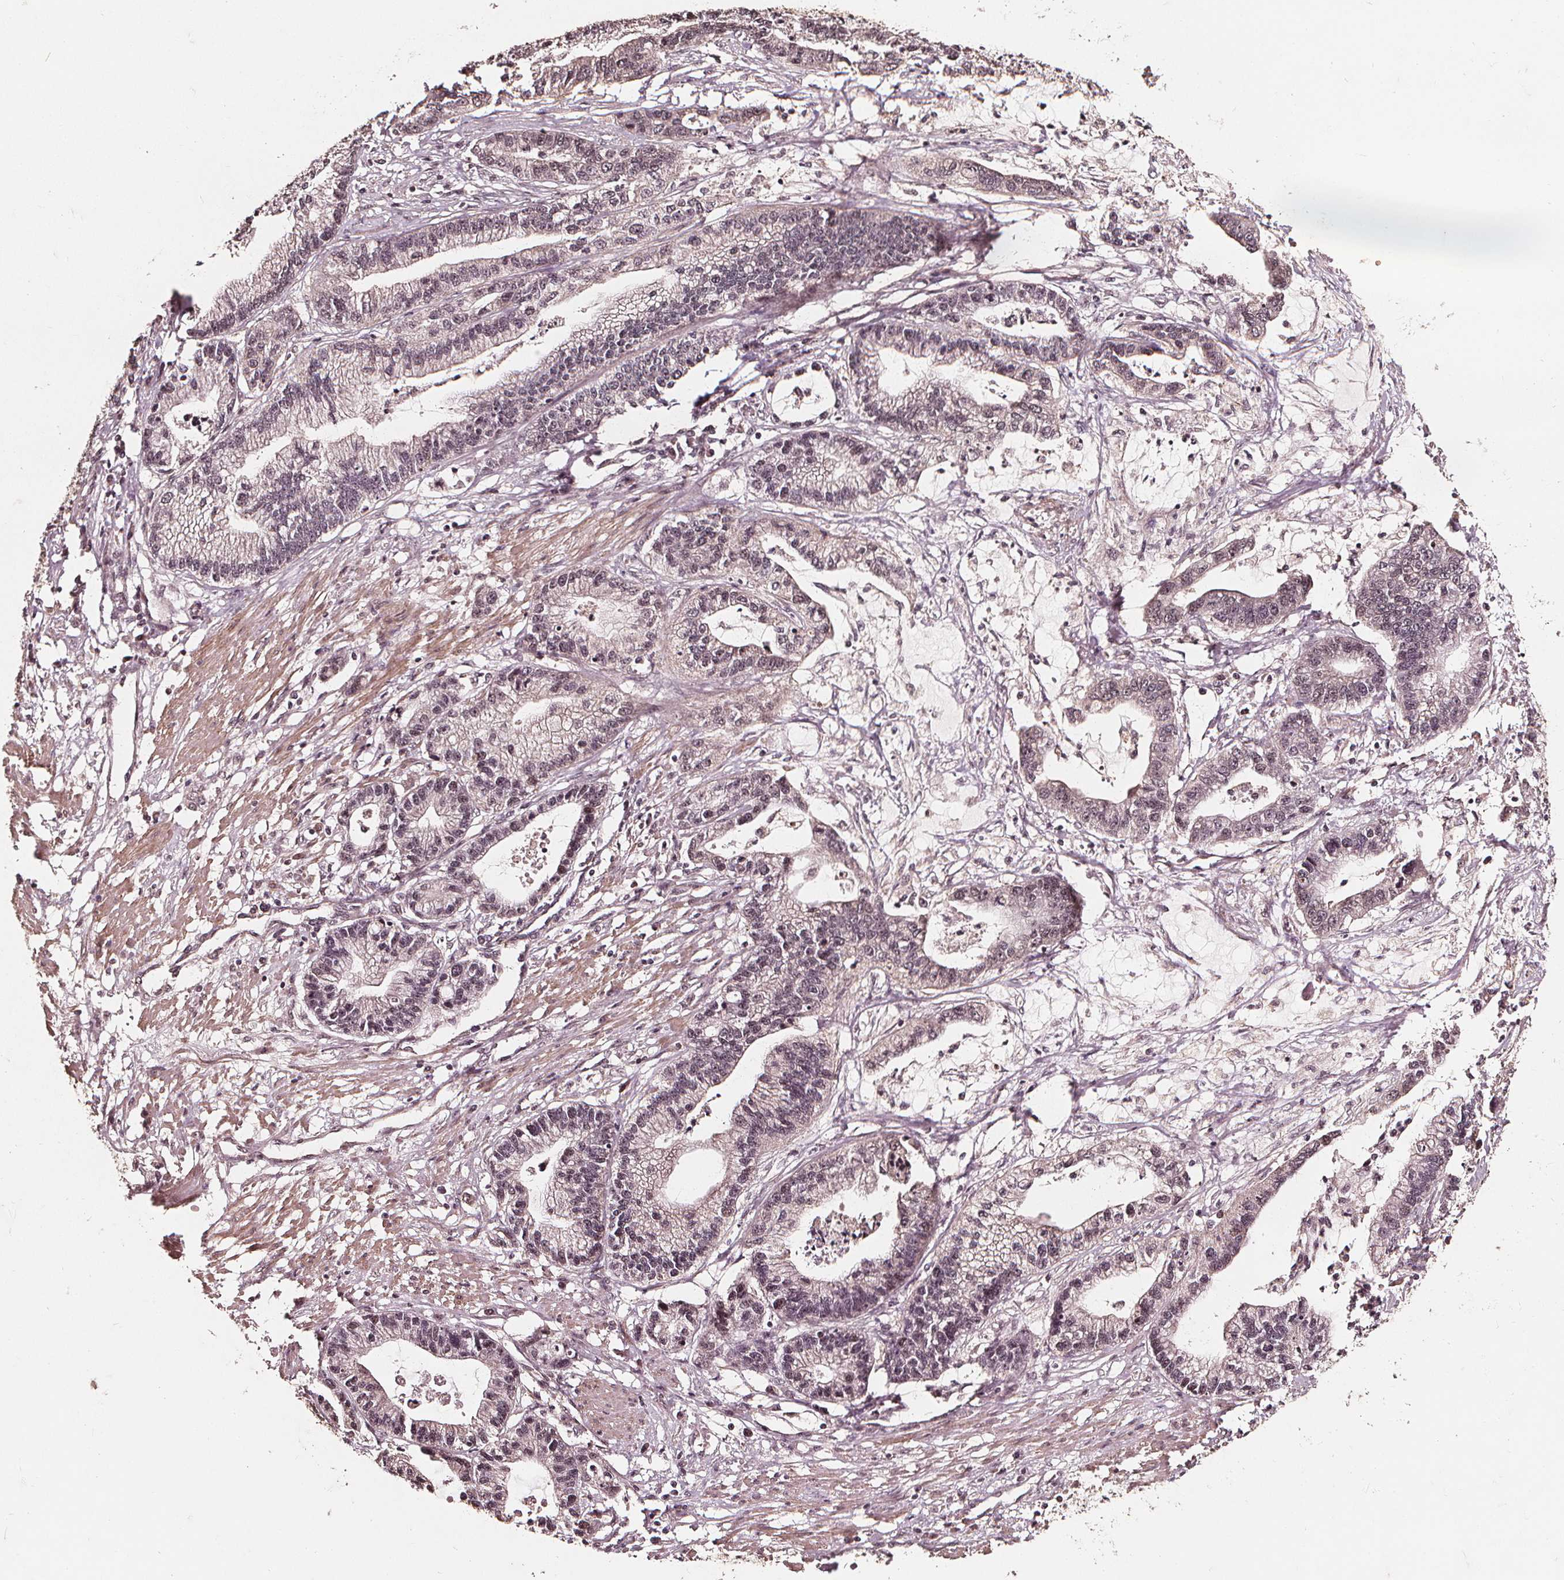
{"staining": {"intensity": "moderate", "quantity": "25%-75%", "location": "nuclear"}, "tissue": "stomach cancer", "cell_type": "Tumor cells", "image_type": "cancer", "snomed": [{"axis": "morphology", "description": "Adenocarcinoma, NOS"}, {"axis": "topography", "description": "Stomach"}], "caption": "Stomach cancer (adenocarcinoma) was stained to show a protein in brown. There is medium levels of moderate nuclear staining in about 25%-75% of tumor cells.", "gene": "EXOSC9", "patient": {"sex": "male", "age": 83}}